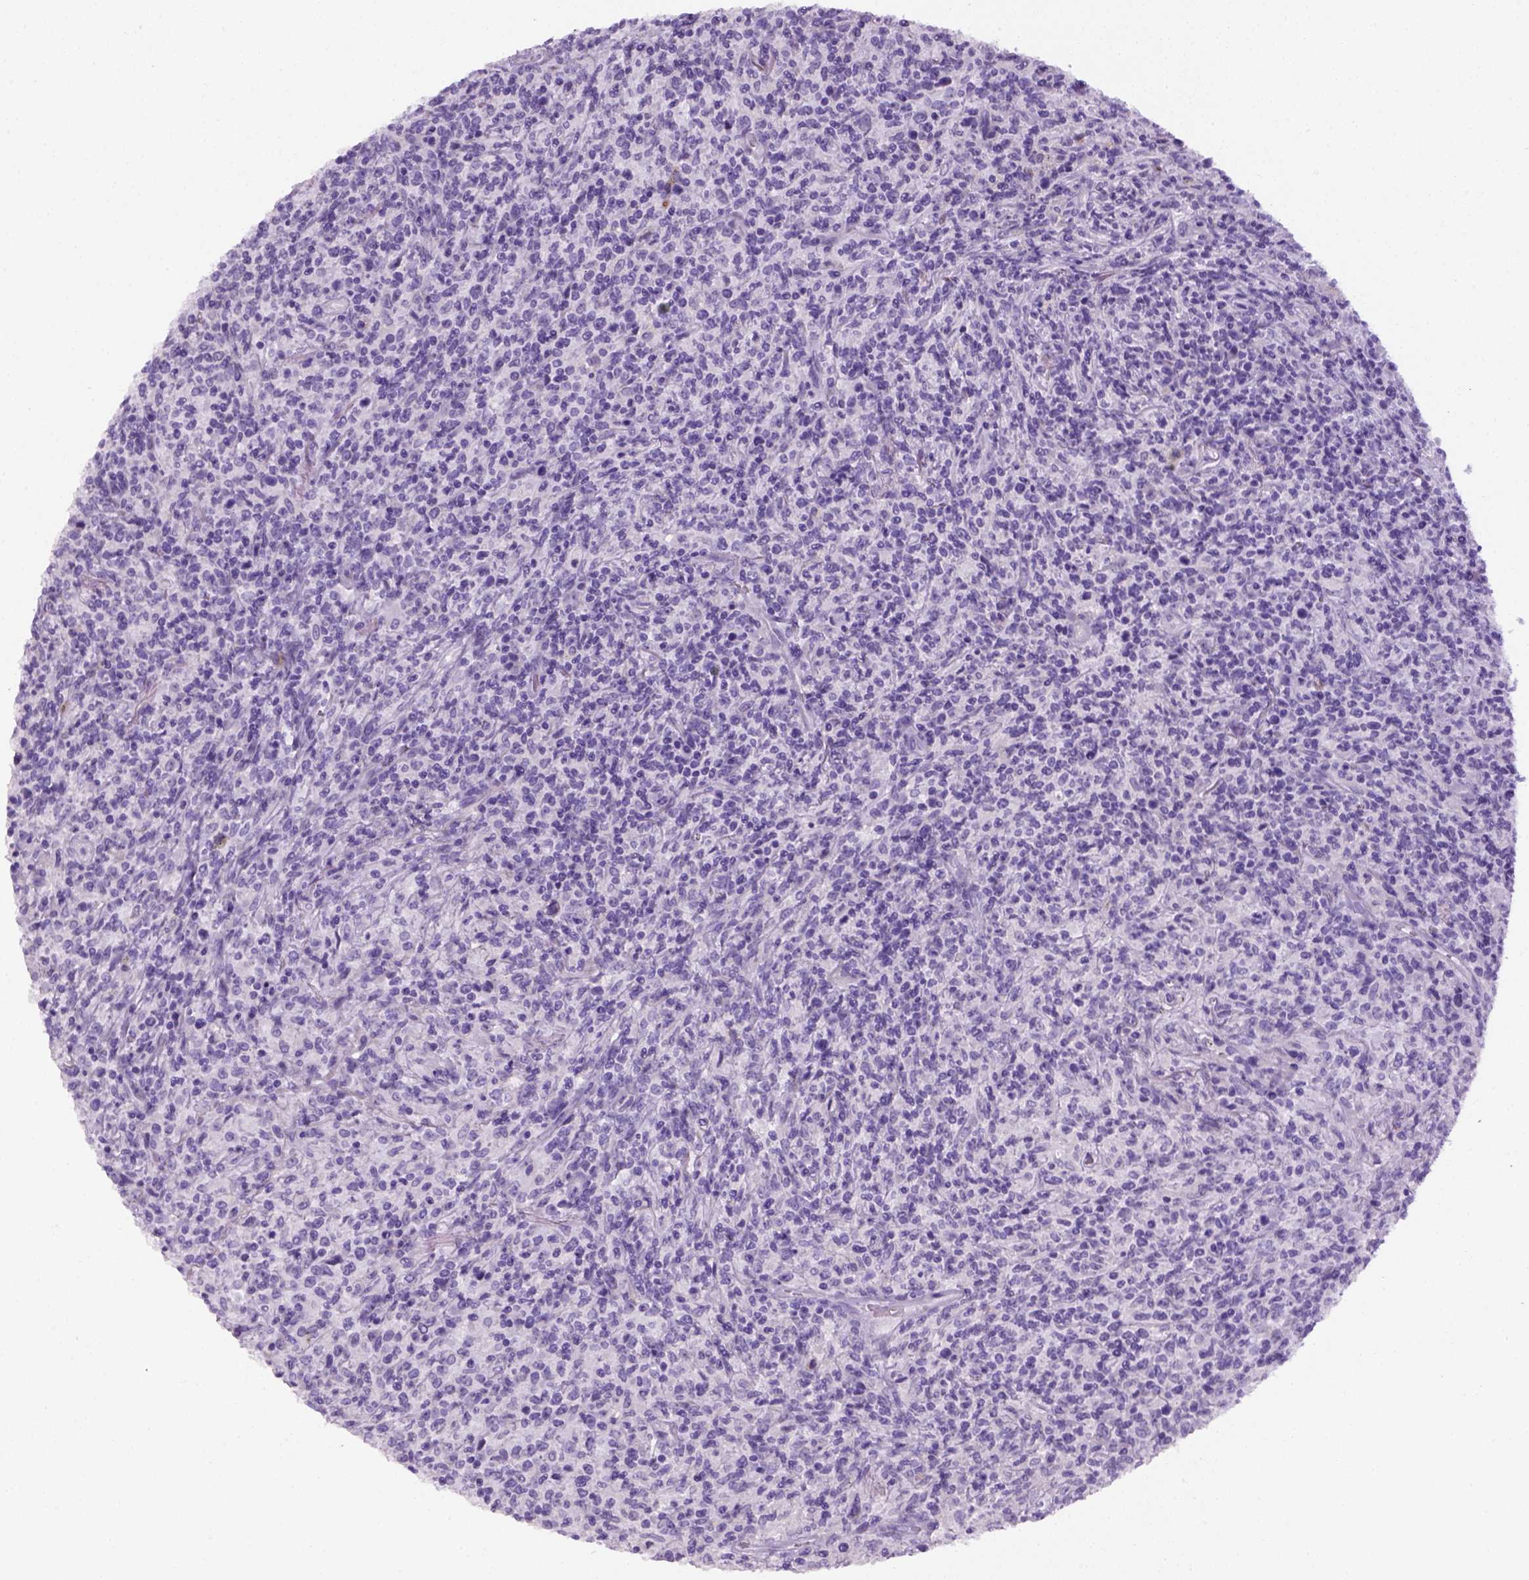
{"staining": {"intensity": "negative", "quantity": "none", "location": "none"}, "tissue": "lymphoma", "cell_type": "Tumor cells", "image_type": "cancer", "snomed": [{"axis": "morphology", "description": "Malignant lymphoma, non-Hodgkin's type, High grade"}, {"axis": "topography", "description": "Lung"}], "caption": "IHC image of neoplastic tissue: human lymphoma stained with DAB (3,3'-diaminobenzidine) reveals no significant protein positivity in tumor cells.", "gene": "KRT71", "patient": {"sex": "male", "age": 79}}